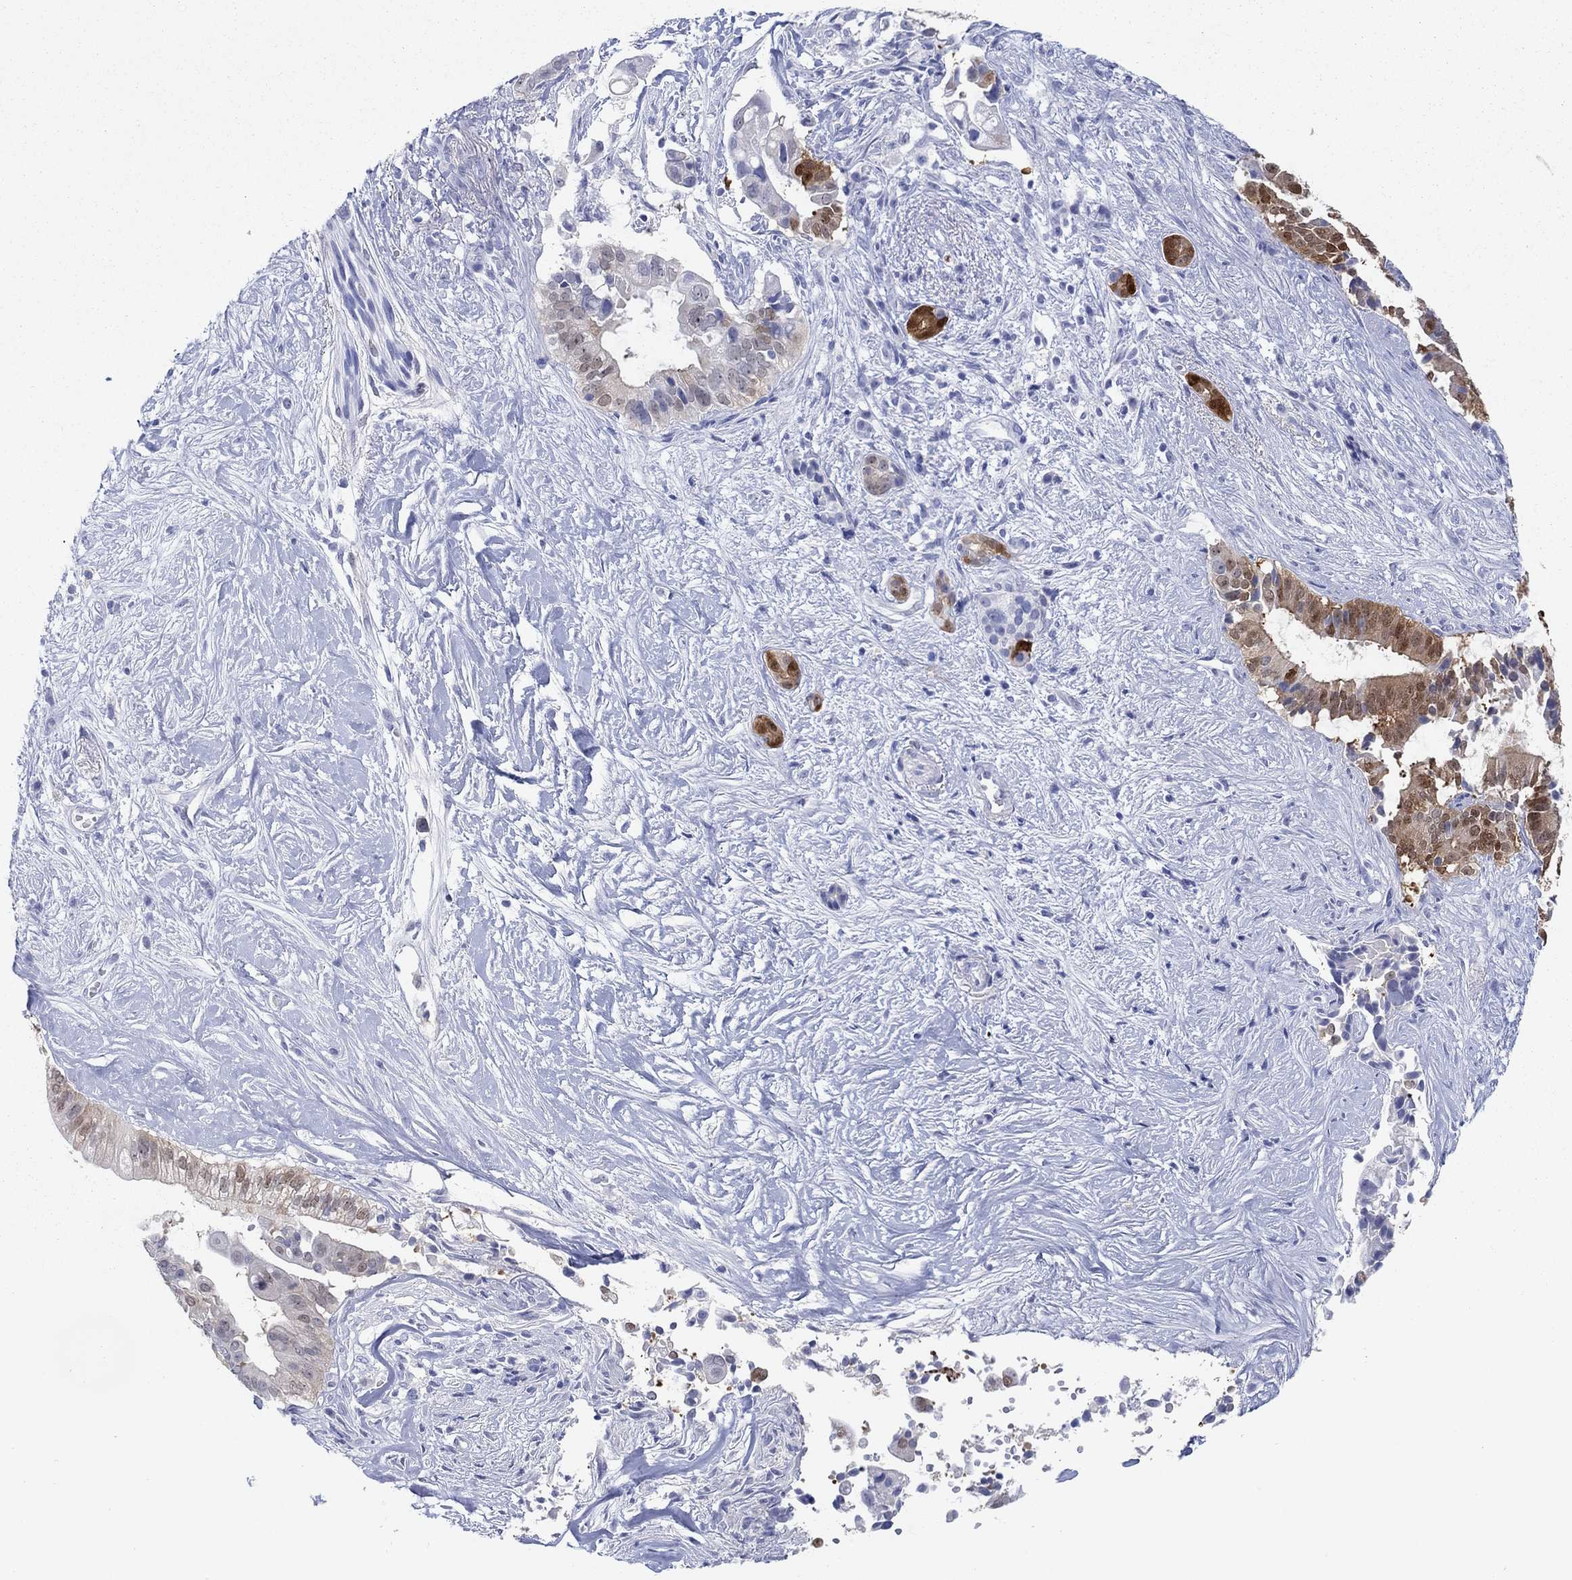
{"staining": {"intensity": "weak", "quantity": "25%-75%", "location": "cytoplasmic/membranous,nuclear"}, "tissue": "pancreatic cancer", "cell_type": "Tumor cells", "image_type": "cancer", "snomed": [{"axis": "morphology", "description": "Adenocarcinoma, NOS"}, {"axis": "topography", "description": "Pancreas"}], "caption": "Tumor cells exhibit weak cytoplasmic/membranous and nuclear staining in about 25%-75% of cells in pancreatic adenocarcinoma.", "gene": "AKR1C2", "patient": {"sex": "male", "age": 61}}